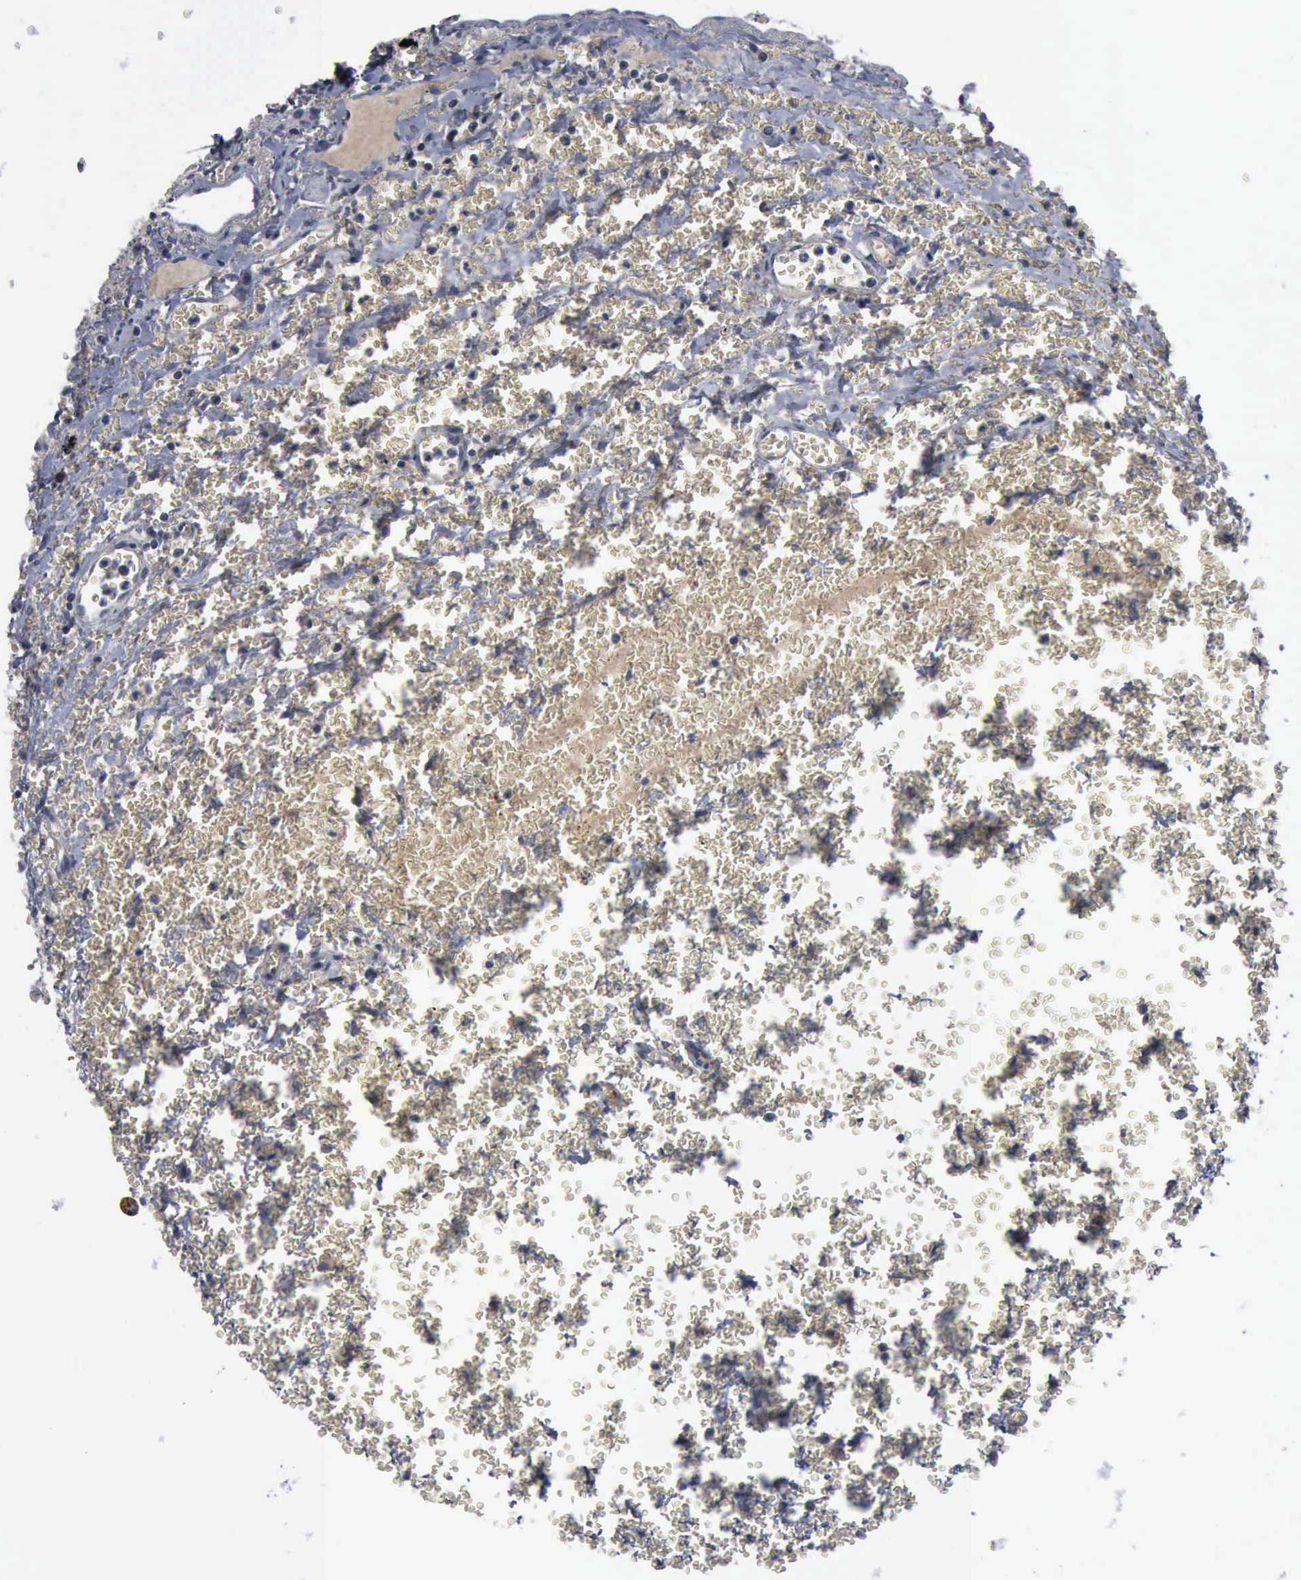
{"staining": {"intensity": "negative", "quantity": "none", "location": "none"}, "tissue": "carcinoid", "cell_type": "Tumor cells", "image_type": "cancer", "snomed": [{"axis": "morphology", "description": "Carcinoid, malignant, NOS"}, {"axis": "topography", "description": "Bronchus"}], "caption": "Micrograph shows no significant protein positivity in tumor cells of carcinoid.", "gene": "MYO18B", "patient": {"sex": "male", "age": 55}}